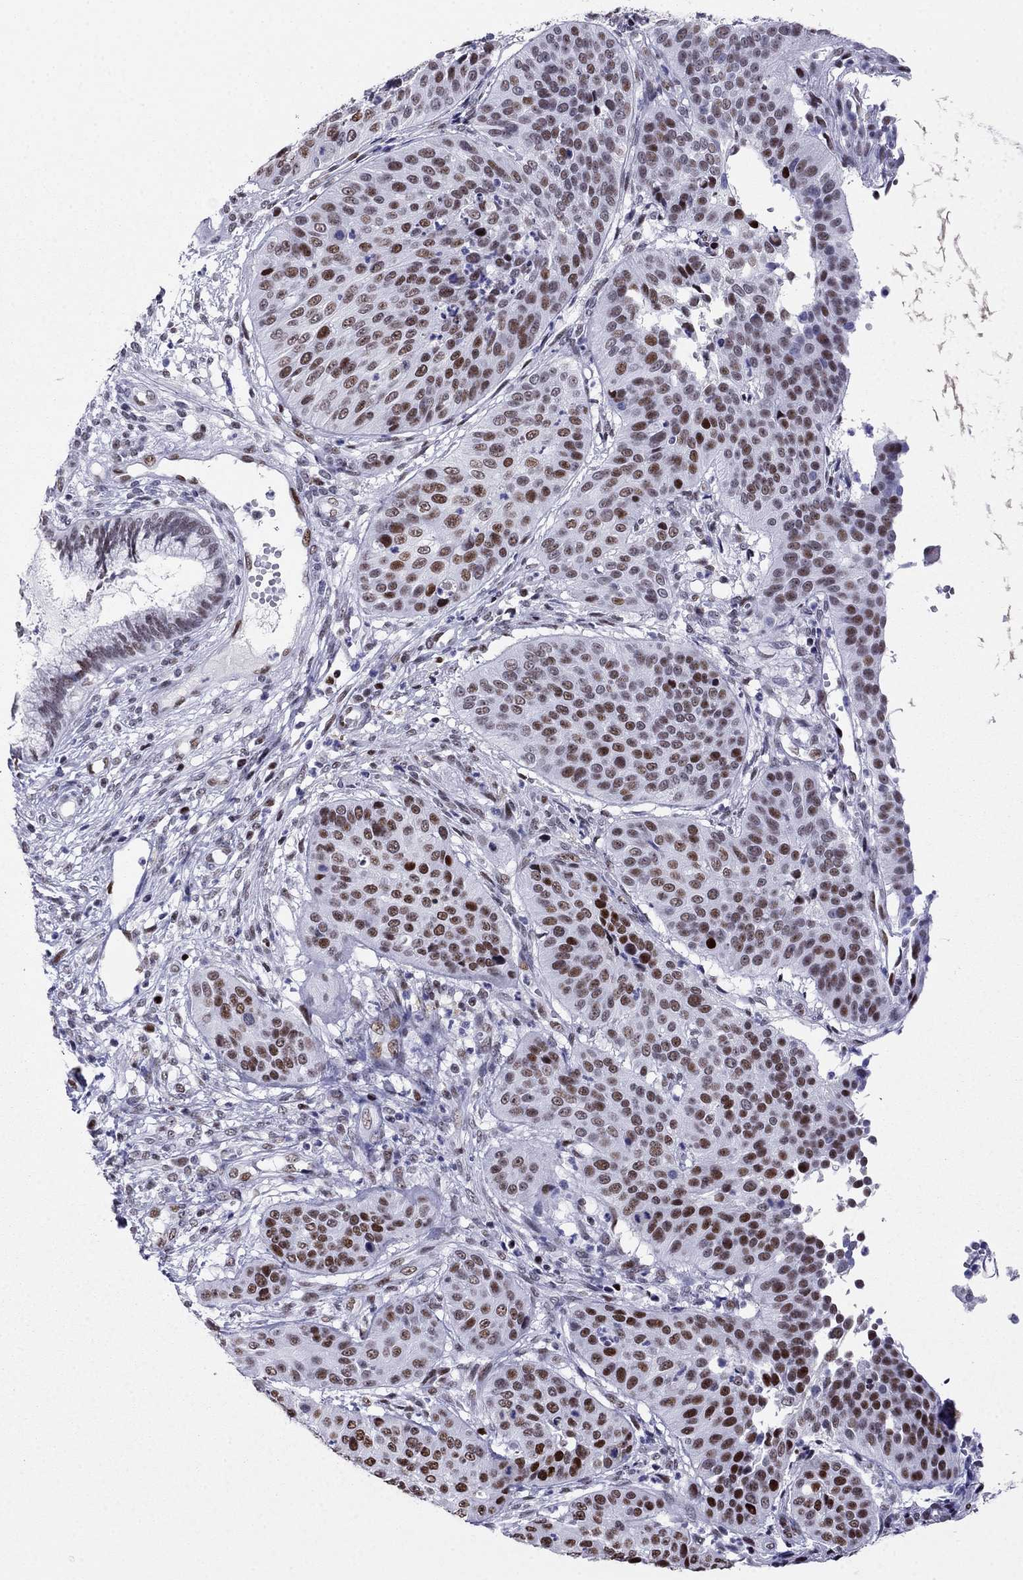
{"staining": {"intensity": "strong", "quantity": ">75%", "location": "nuclear"}, "tissue": "cervical cancer", "cell_type": "Tumor cells", "image_type": "cancer", "snomed": [{"axis": "morphology", "description": "Normal tissue, NOS"}, {"axis": "morphology", "description": "Squamous cell carcinoma, NOS"}, {"axis": "topography", "description": "Cervix"}], "caption": "The image displays staining of cervical squamous cell carcinoma, revealing strong nuclear protein staining (brown color) within tumor cells. (Stains: DAB (3,3'-diaminobenzidine) in brown, nuclei in blue, Microscopy: brightfield microscopy at high magnification).", "gene": "PPM1G", "patient": {"sex": "female", "age": 39}}